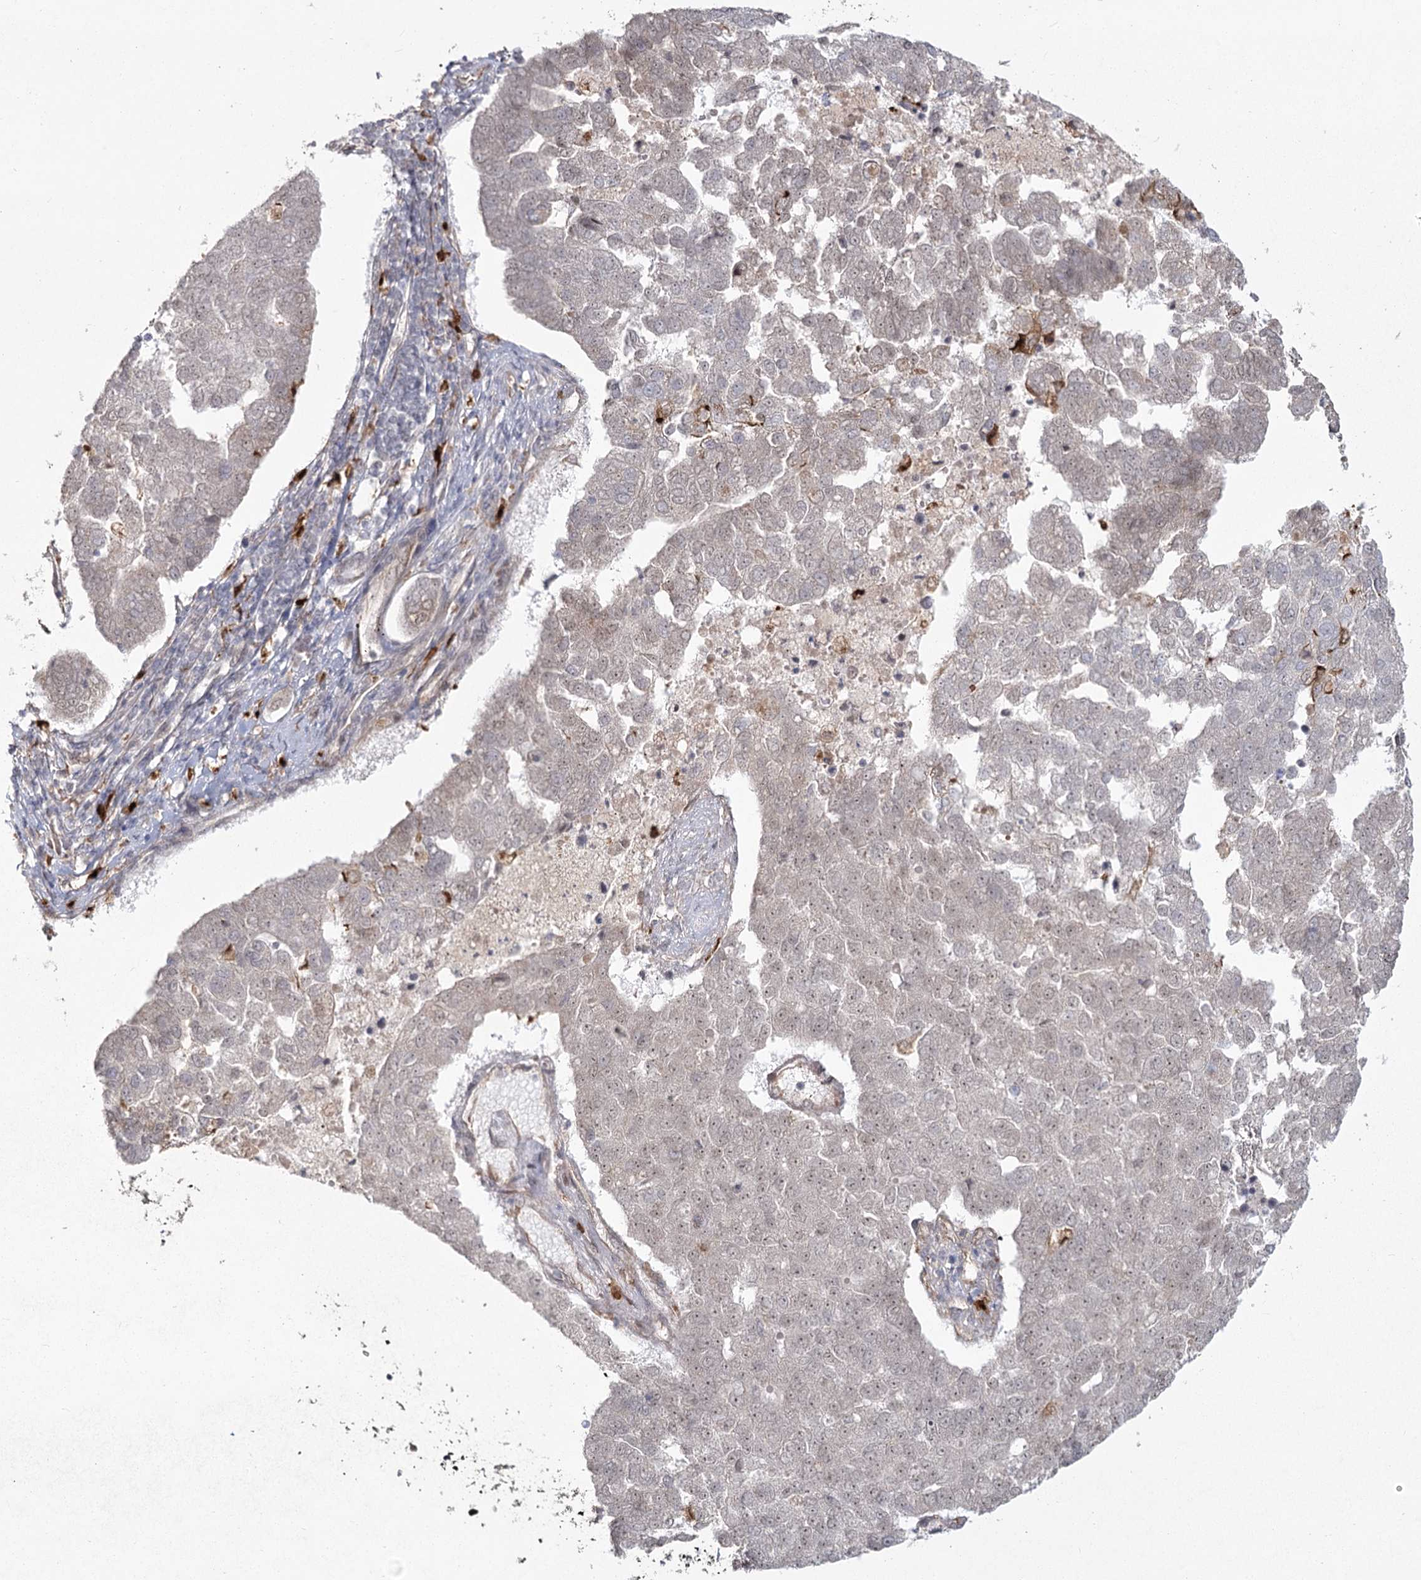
{"staining": {"intensity": "negative", "quantity": "none", "location": "none"}, "tissue": "pancreatic cancer", "cell_type": "Tumor cells", "image_type": "cancer", "snomed": [{"axis": "morphology", "description": "Adenocarcinoma, NOS"}, {"axis": "topography", "description": "Pancreas"}], "caption": "DAB (3,3'-diaminobenzidine) immunohistochemical staining of pancreatic cancer (adenocarcinoma) shows no significant positivity in tumor cells.", "gene": "AP2M1", "patient": {"sex": "female", "age": 61}}